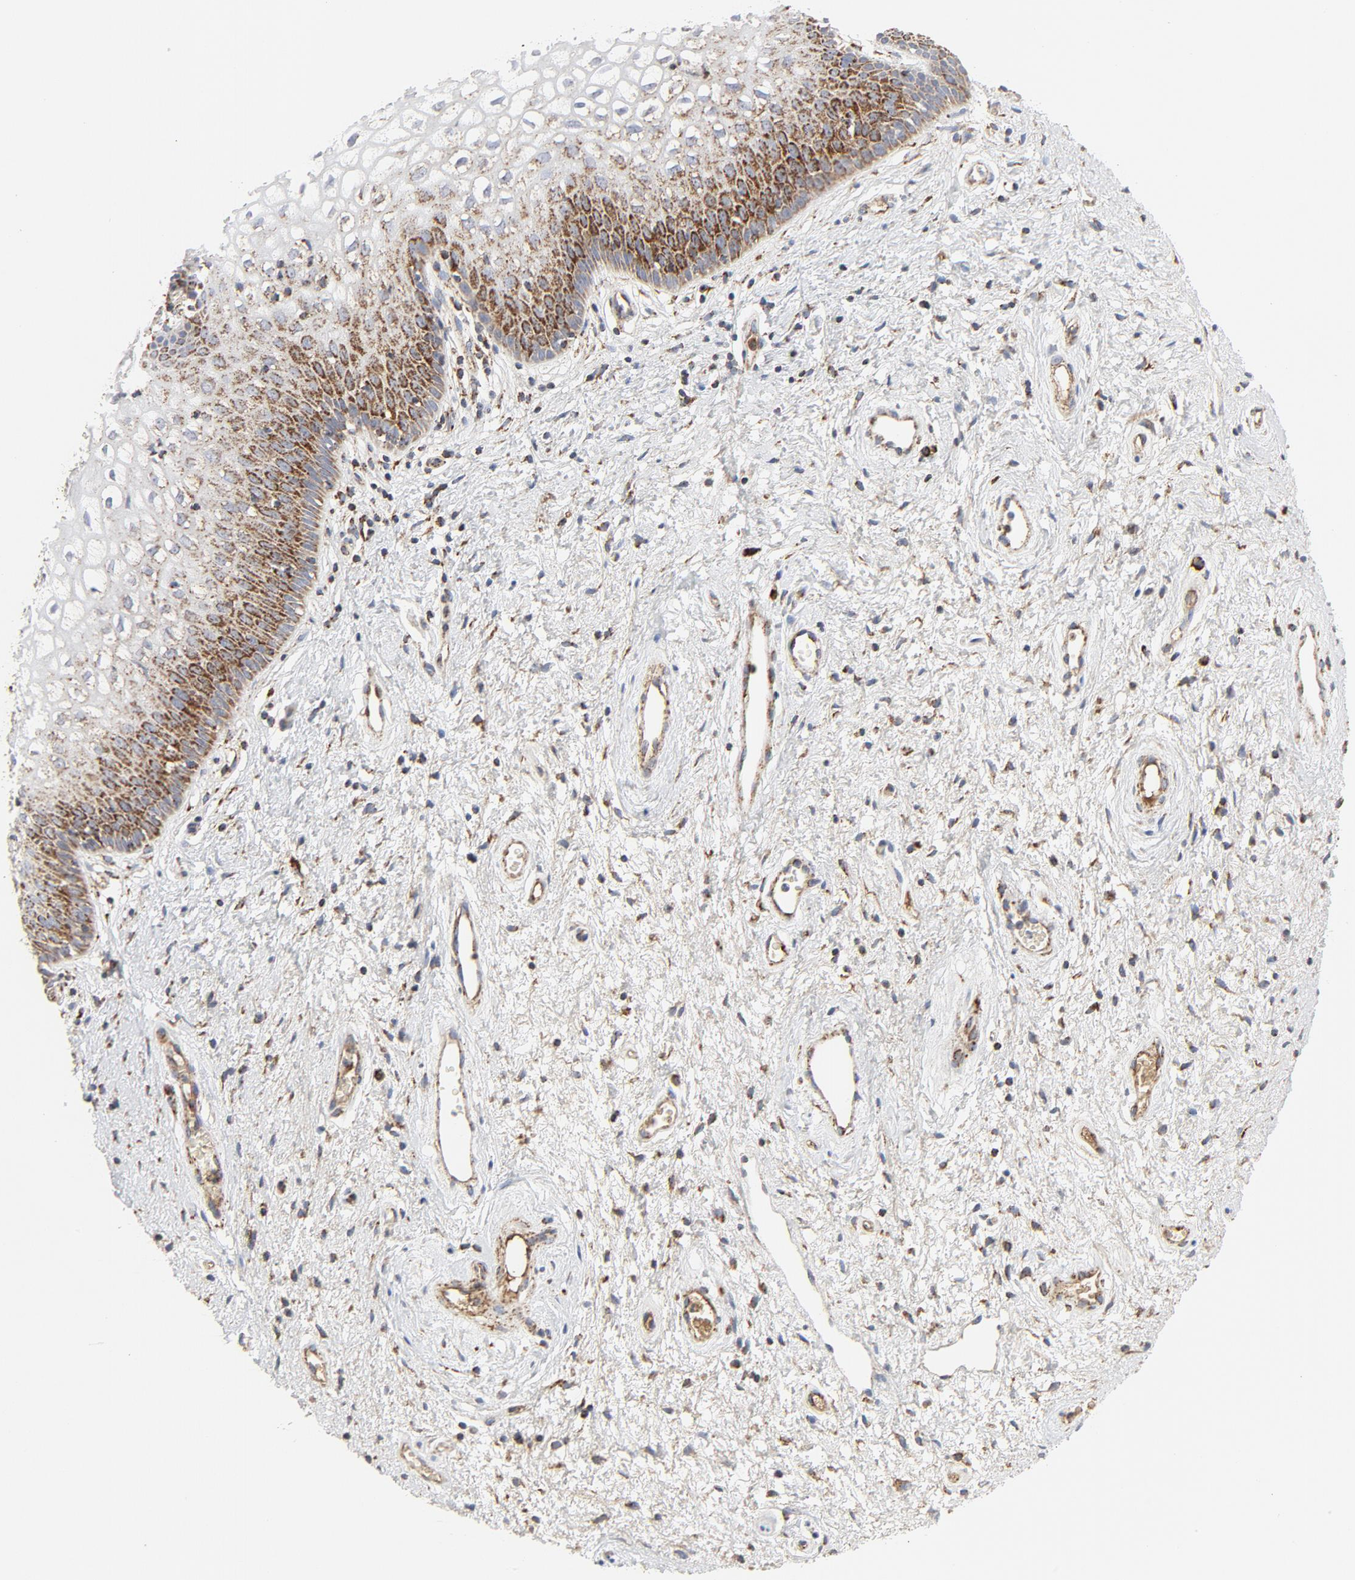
{"staining": {"intensity": "strong", "quantity": "25%-75%", "location": "cytoplasmic/membranous"}, "tissue": "vagina", "cell_type": "Squamous epithelial cells", "image_type": "normal", "snomed": [{"axis": "morphology", "description": "Normal tissue, NOS"}, {"axis": "topography", "description": "Vagina"}], "caption": "Squamous epithelial cells display high levels of strong cytoplasmic/membranous positivity in approximately 25%-75% of cells in benign vagina.", "gene": "PCNX4", "patient": {"sex": "female", "age": 34}}